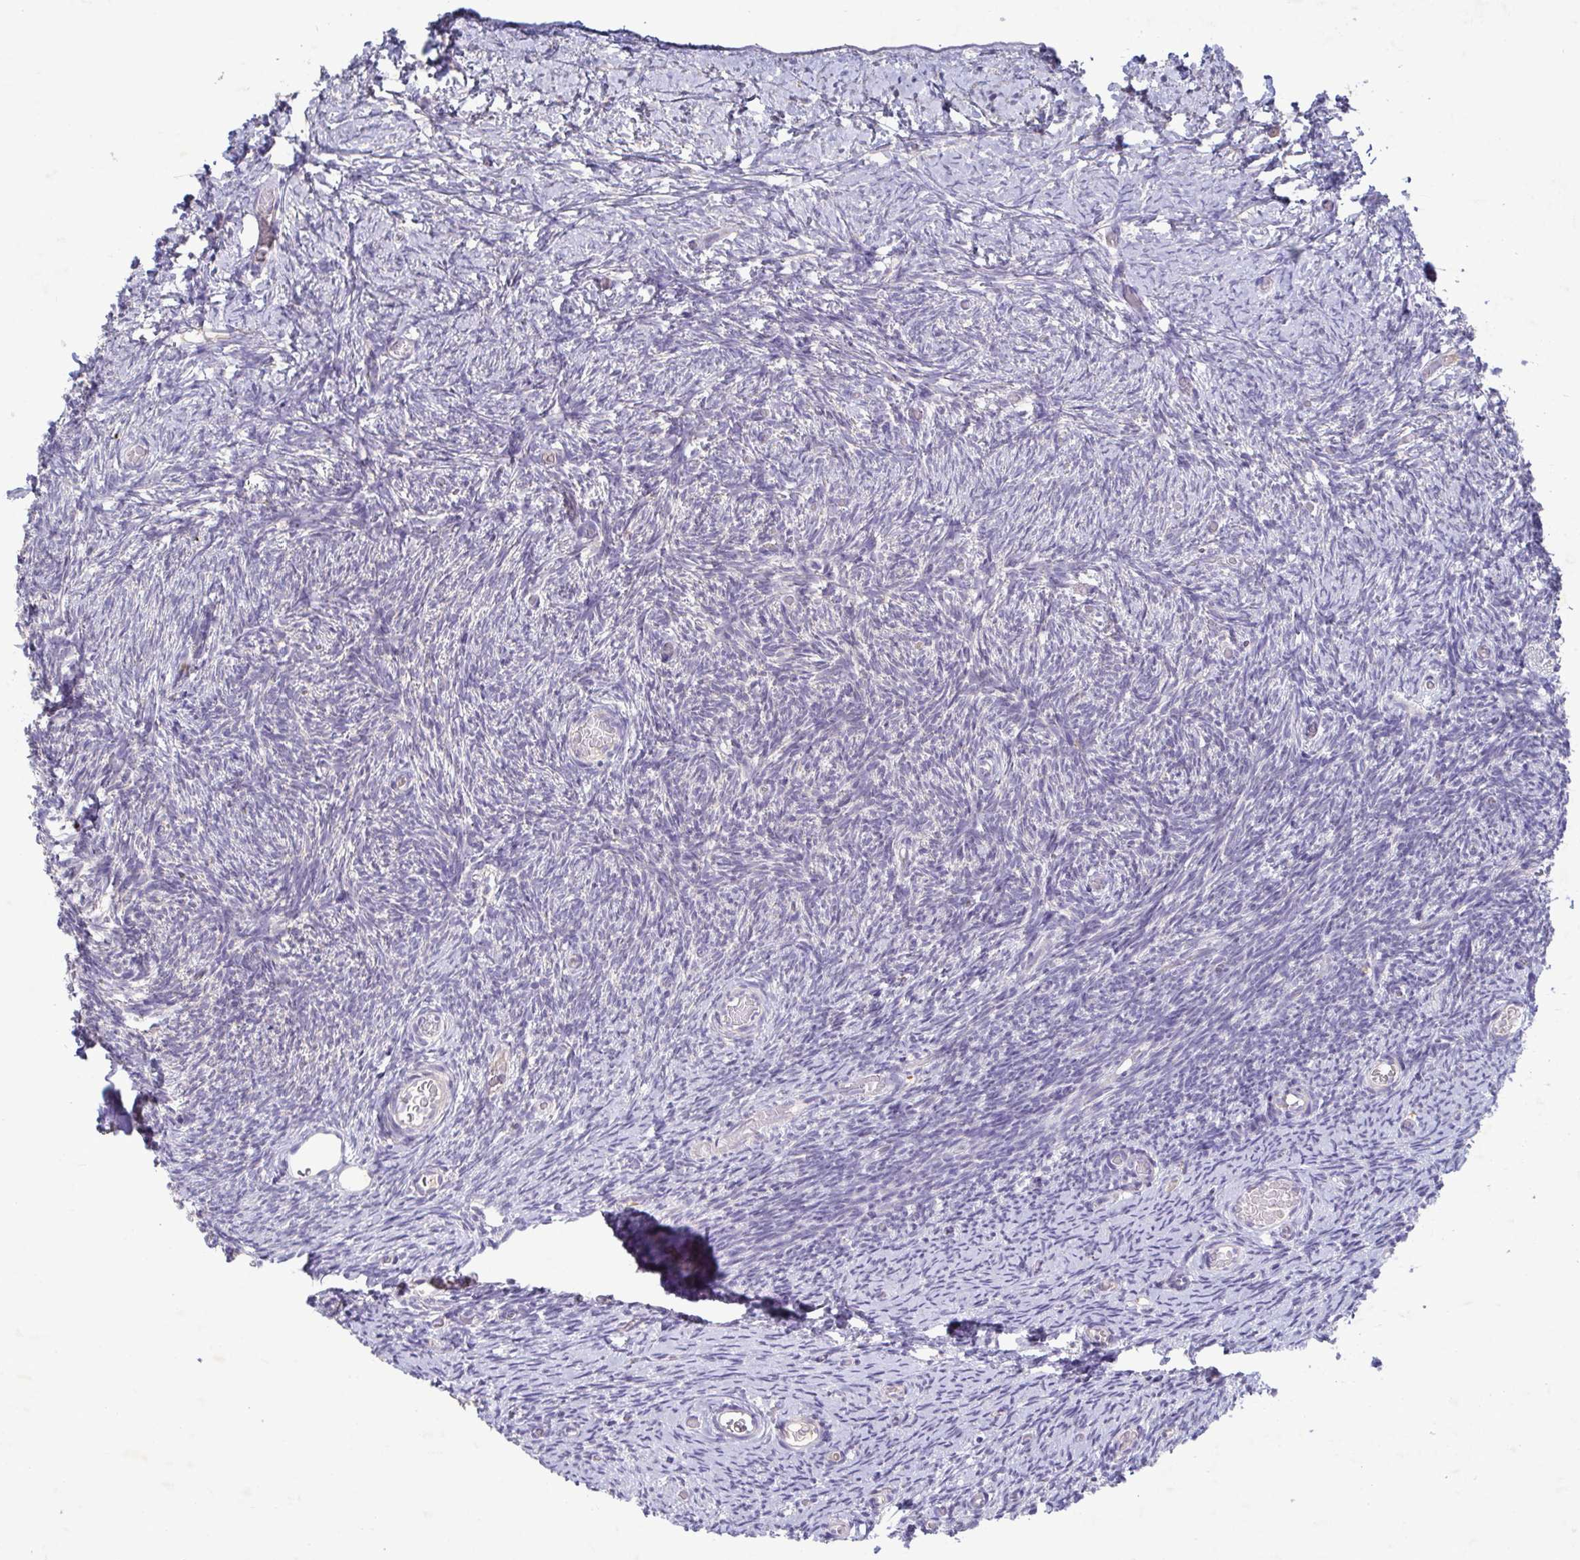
{"staining": {"intensity": "negative", "quantity": "none", "location": "none"}, "tissue": "ovary", "cell_type": "Ovarian stroma cells", "image_type": "normal", "snomed": [{"axis": "morphology", "description": "Normal tissue, NOS"}, {"axis": "topography", "description": "Ovary"}], "caption": "Immunohistochemical staining of normal human ovary exhibits no significant positivity in ovarian stroma cells.", "gene": "GALNT13", "patient": {"sex": "female", "age": 39}}